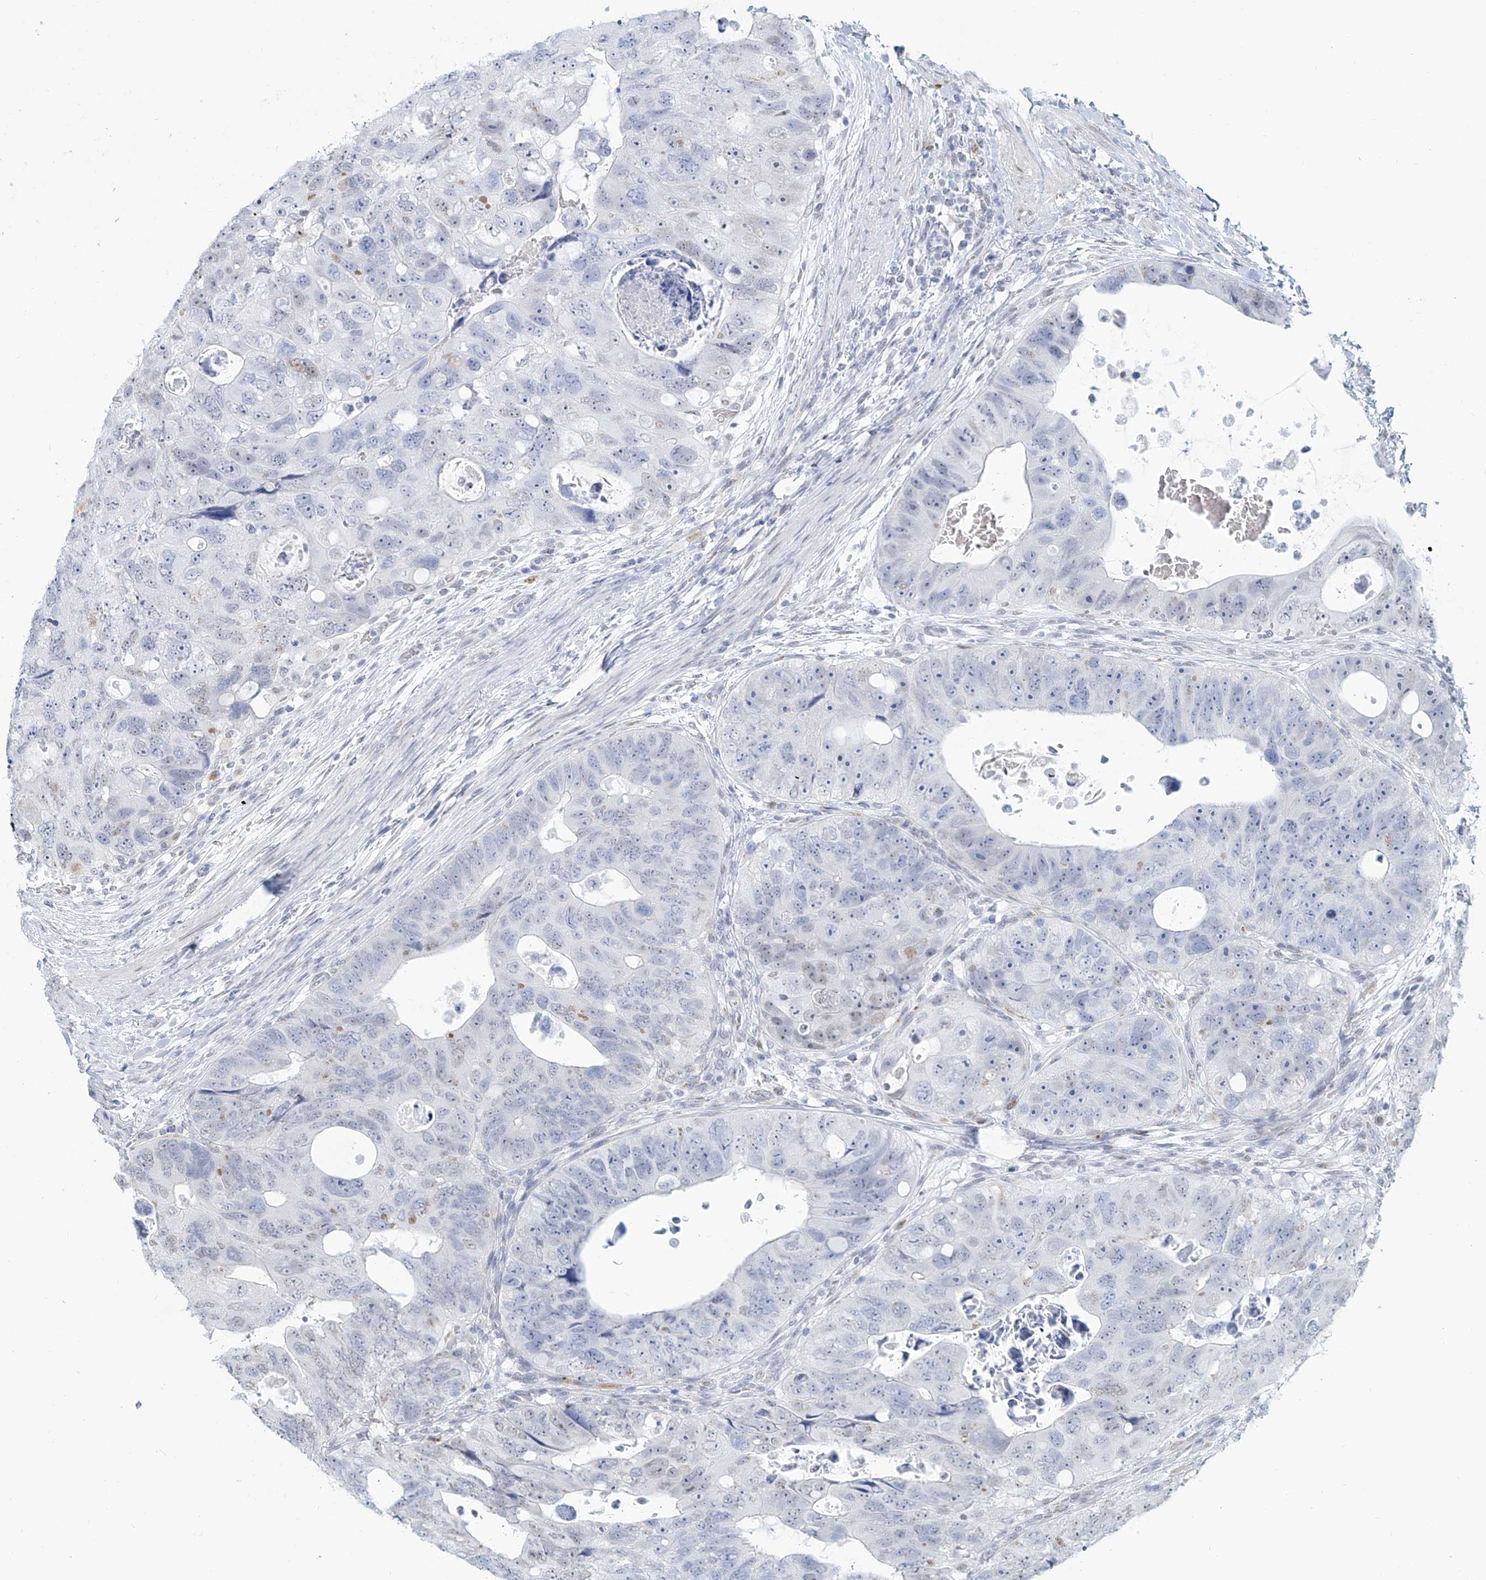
{"staining": {"intensity": "negative", "quantity": "none", "location": "none"}, "tissue": "colorectal cancer", "cell_type": "Tumor cells", "image_type": "cancer", "snomed": [{"axis": "morphology", "description": "Adenocarcinoma, NOS"}, {"axis": "topography", "description": "Rectum"}], "caption": "Tumor cells are negative for brown protein staining in colorectal adenocarcinoma.", "gene": "SASH1", "patient": {"sex": "male", "age": 59}}